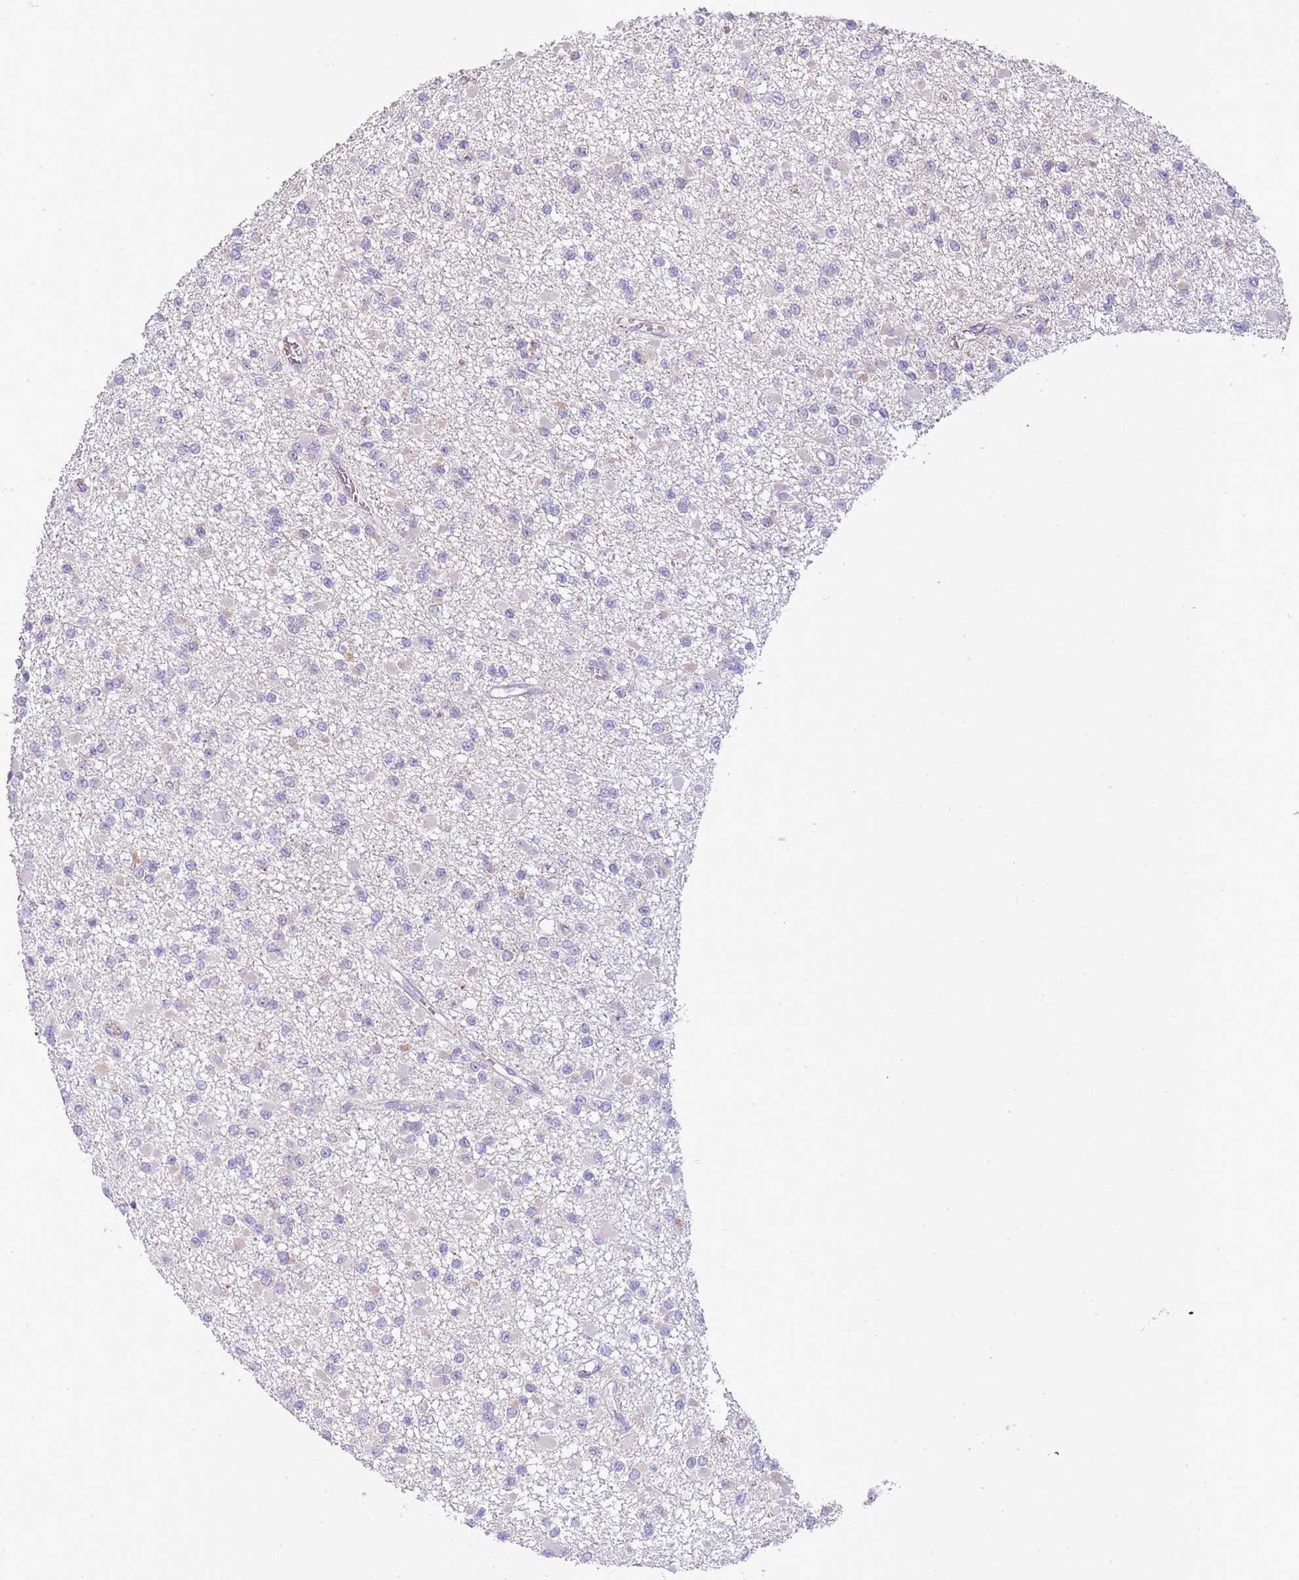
{"staining": {"intensity": "negative", "quantity": "none", "location": "none"}, "tissue": "glioma", "cell_type": "Tumor cells", "image_type": "cancer", "snomed": [{"axis": "morphology", "description": "Glioma, malignant, Low grade"}, {"axis": "topography", "description": "Brain"}], "caption": "IHC of human malignant glioma (low-grade) displays no positivity in tumor cells.", "gene": "ABHD17A", "patient": {"sex": "female", "age": 22}}